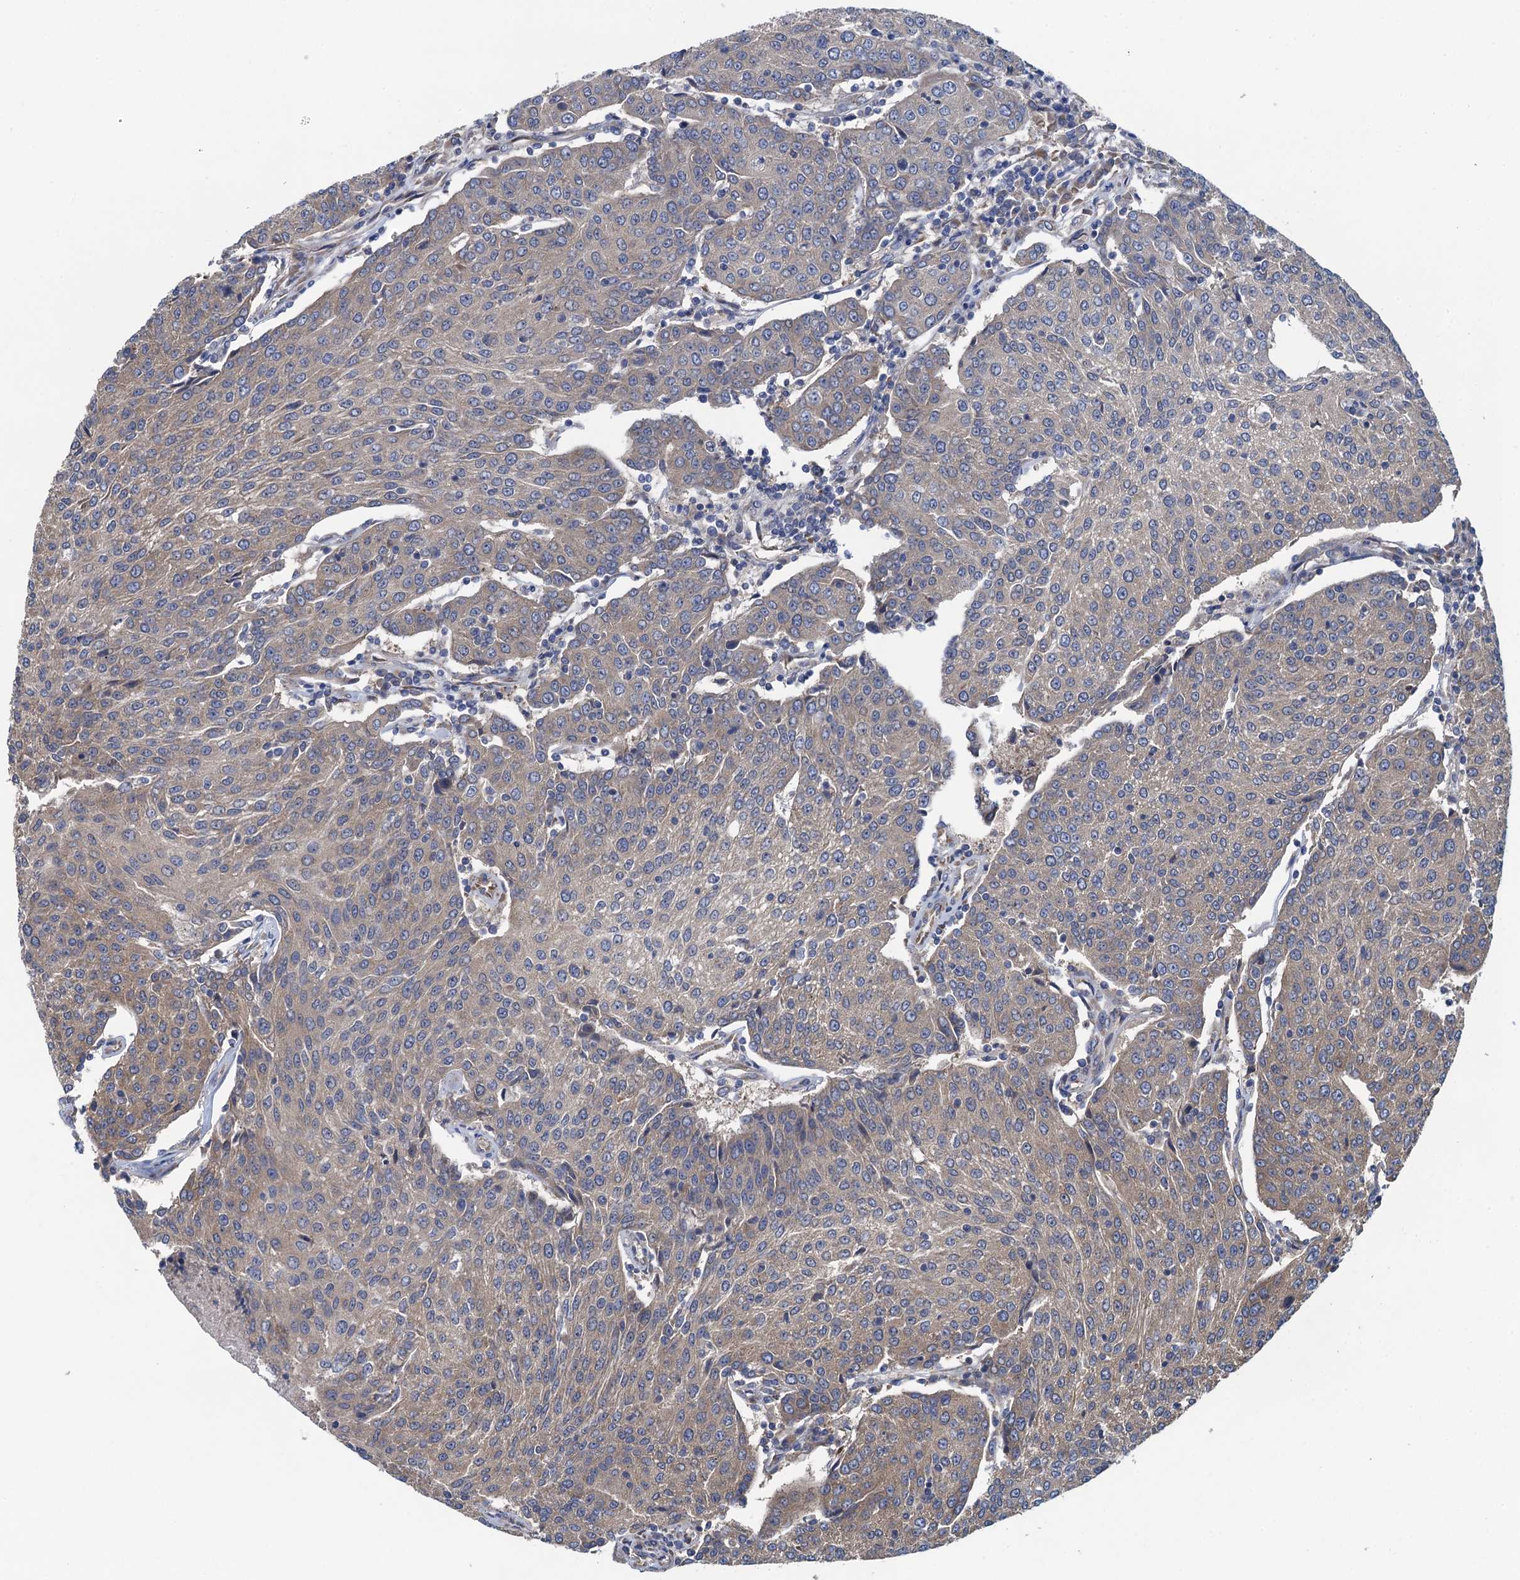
{"staining": {"intensity": "weak", "quantity": "<25%", "location": "cytoplasmic/membranous"}, "tissue": "urothelial cancer", "cell_type": "Tumor cells", "image_type": "cancer", "snomed": [{"axis": "morphology", "description": "Urothelial carcinoma, High grade"}, {"axis": "topography", "description": "Urinary bladder"}], "caption": "The micrograph exhibits no staining of tumor cells in high-grade urothelial carcinoma.", "gene": "ADCY9", "patient": {"sex": "female", "age": 85}}